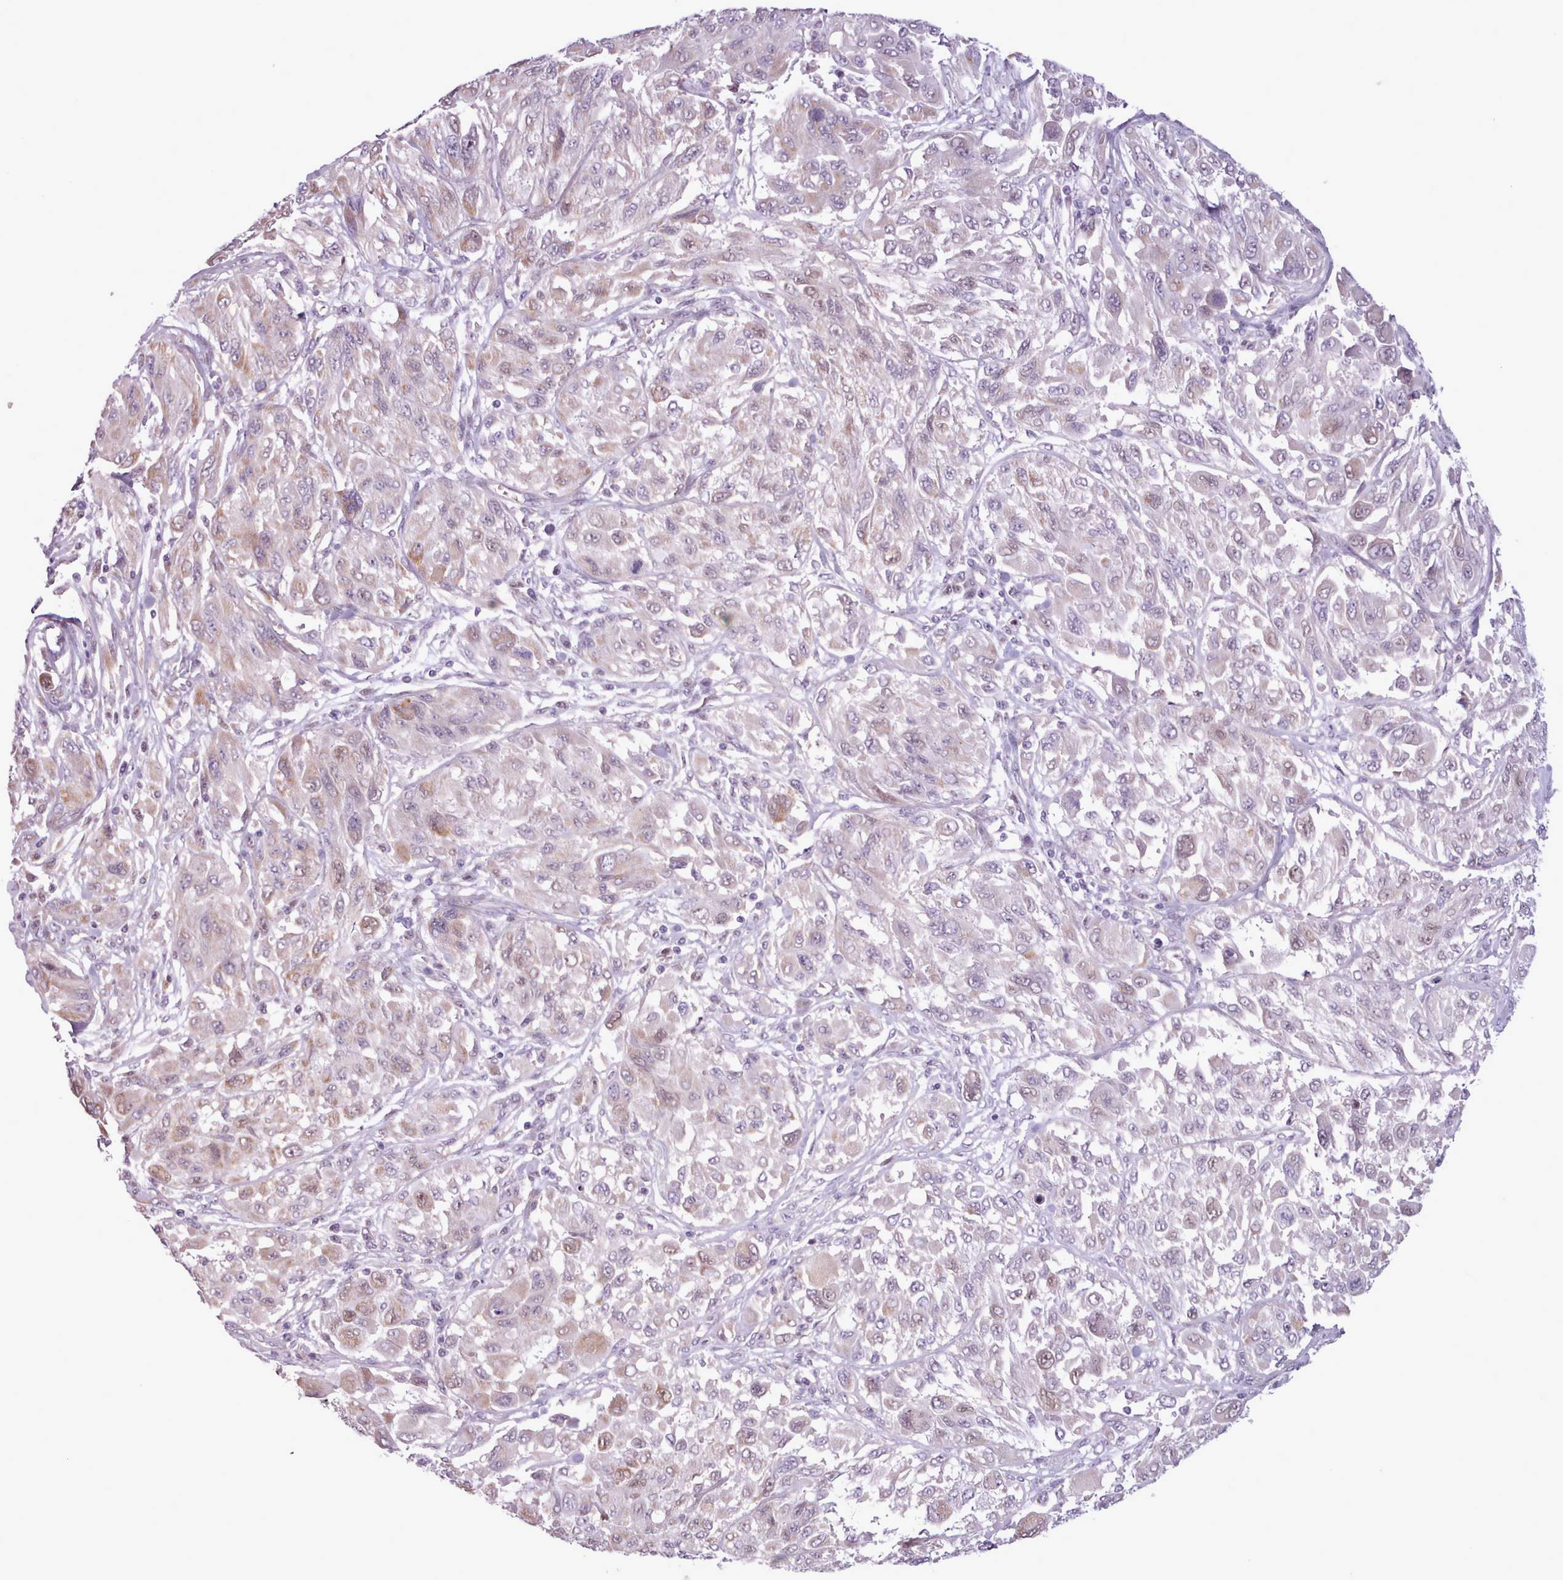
{"staining": {"intensity": "weak", "quantity": ">75%", "location": "nuclear"}, "tissue": "melanoma", "cell_type": "Tumor cells", "image_type": "cancer", "snomed": [{"axis": "morphology", "description": "Malignant melanoma, NOS"}, {"axis": "topography", "description": "Skin"}], "caption": "This micrograph shows immunohistochemistry (IHC) staining of human malignant melanoma, with low weak nuclear staining in approximately >75% of tumor cells.", "gene": "SLURP1", "patient": {"sex": "female", "age": 91}}